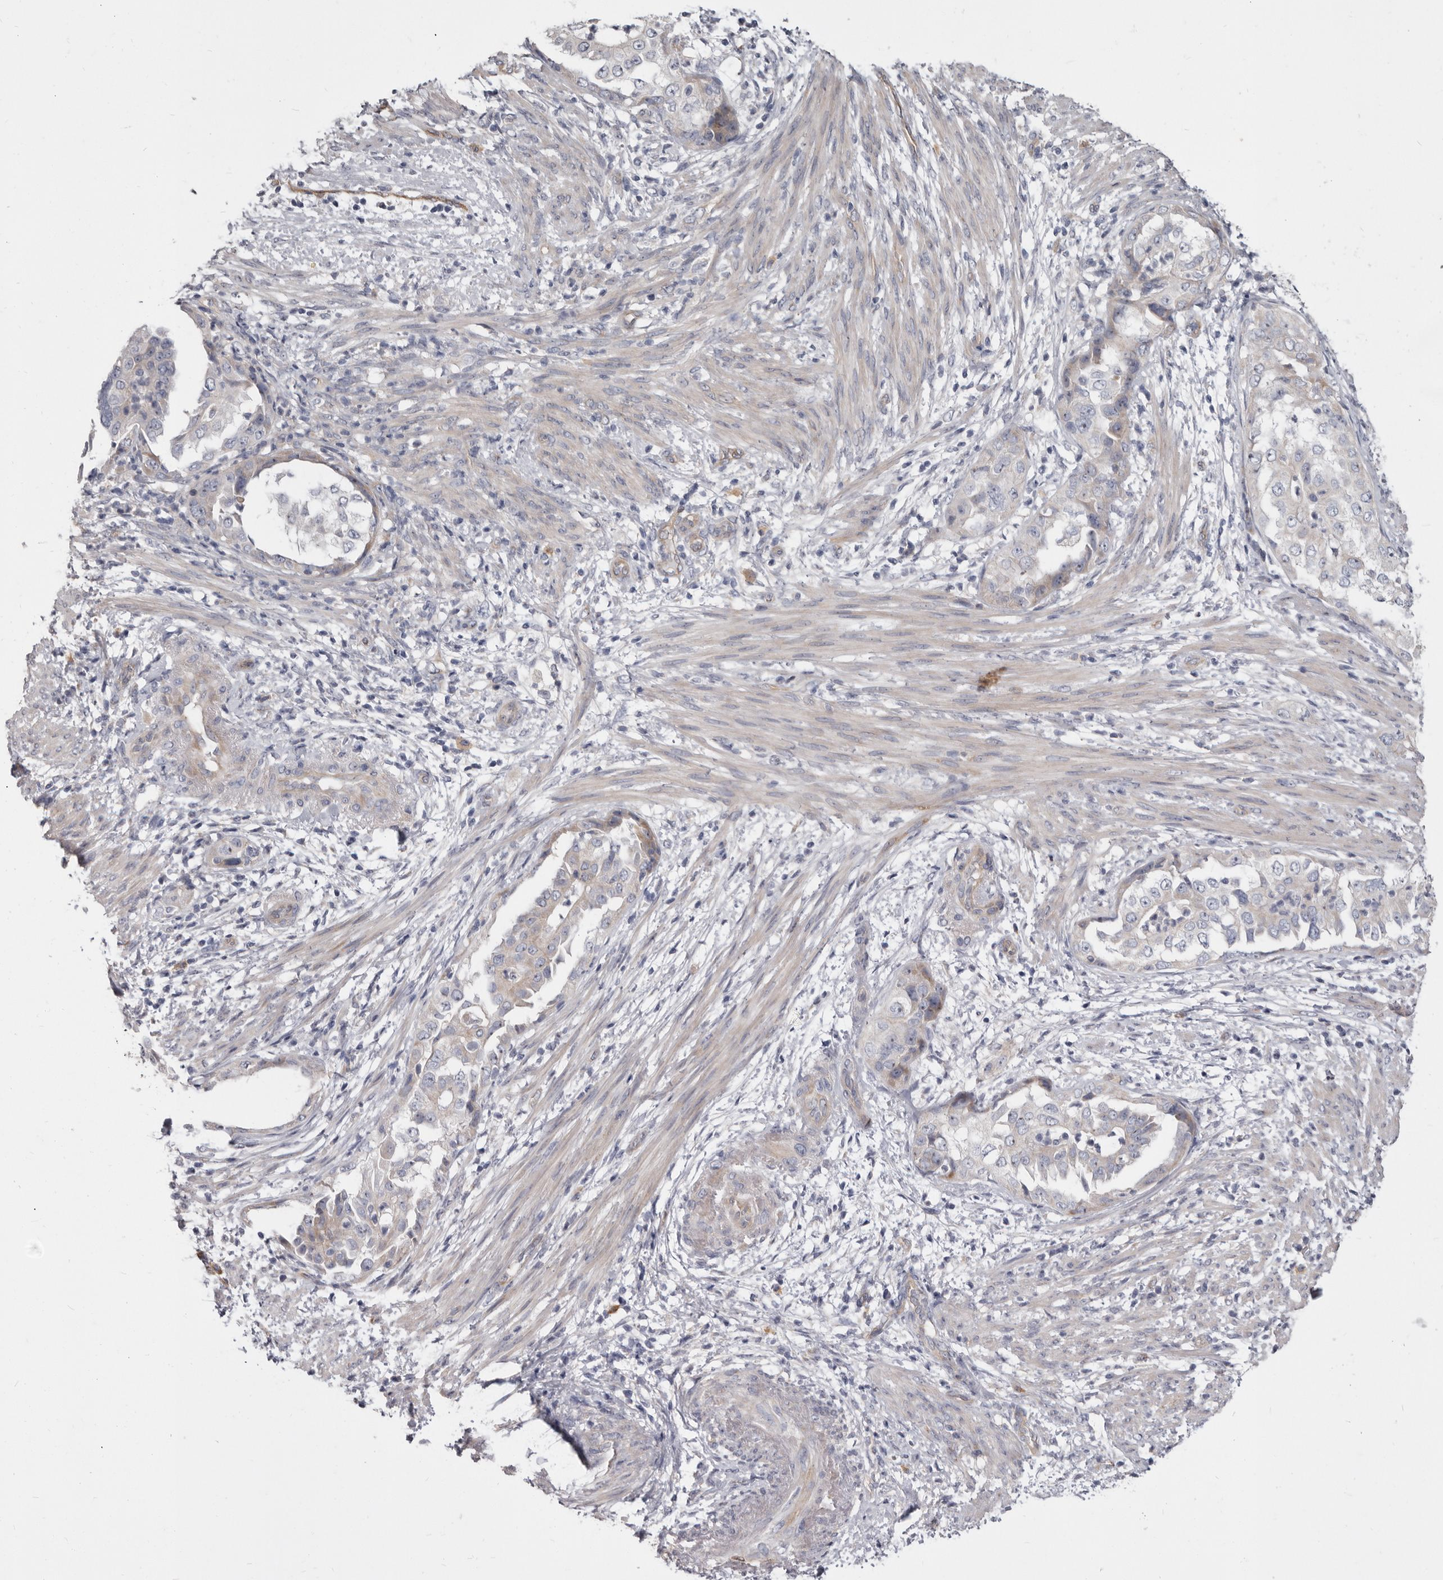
{"staining": {"intensity": "weak", "quantity": "<25%", "location": "cytoplasmic/membranous"}, "tissue": "endometrial cancer", "cell_type": "Tumor cells", "image_type": "cancer", "snomed": [{"axis": "morphology", "description": "Adenocarcinoma, NOS"}, {"axis": "topography", "description": "Endometrium"}], "caption": "This is an immunohistochemistry micrograph of adenocarcinoma (endometrial). There is no staining in tumor cells.", "gene": "FMO2", "patient": {"sex": "female", "age": 85}}